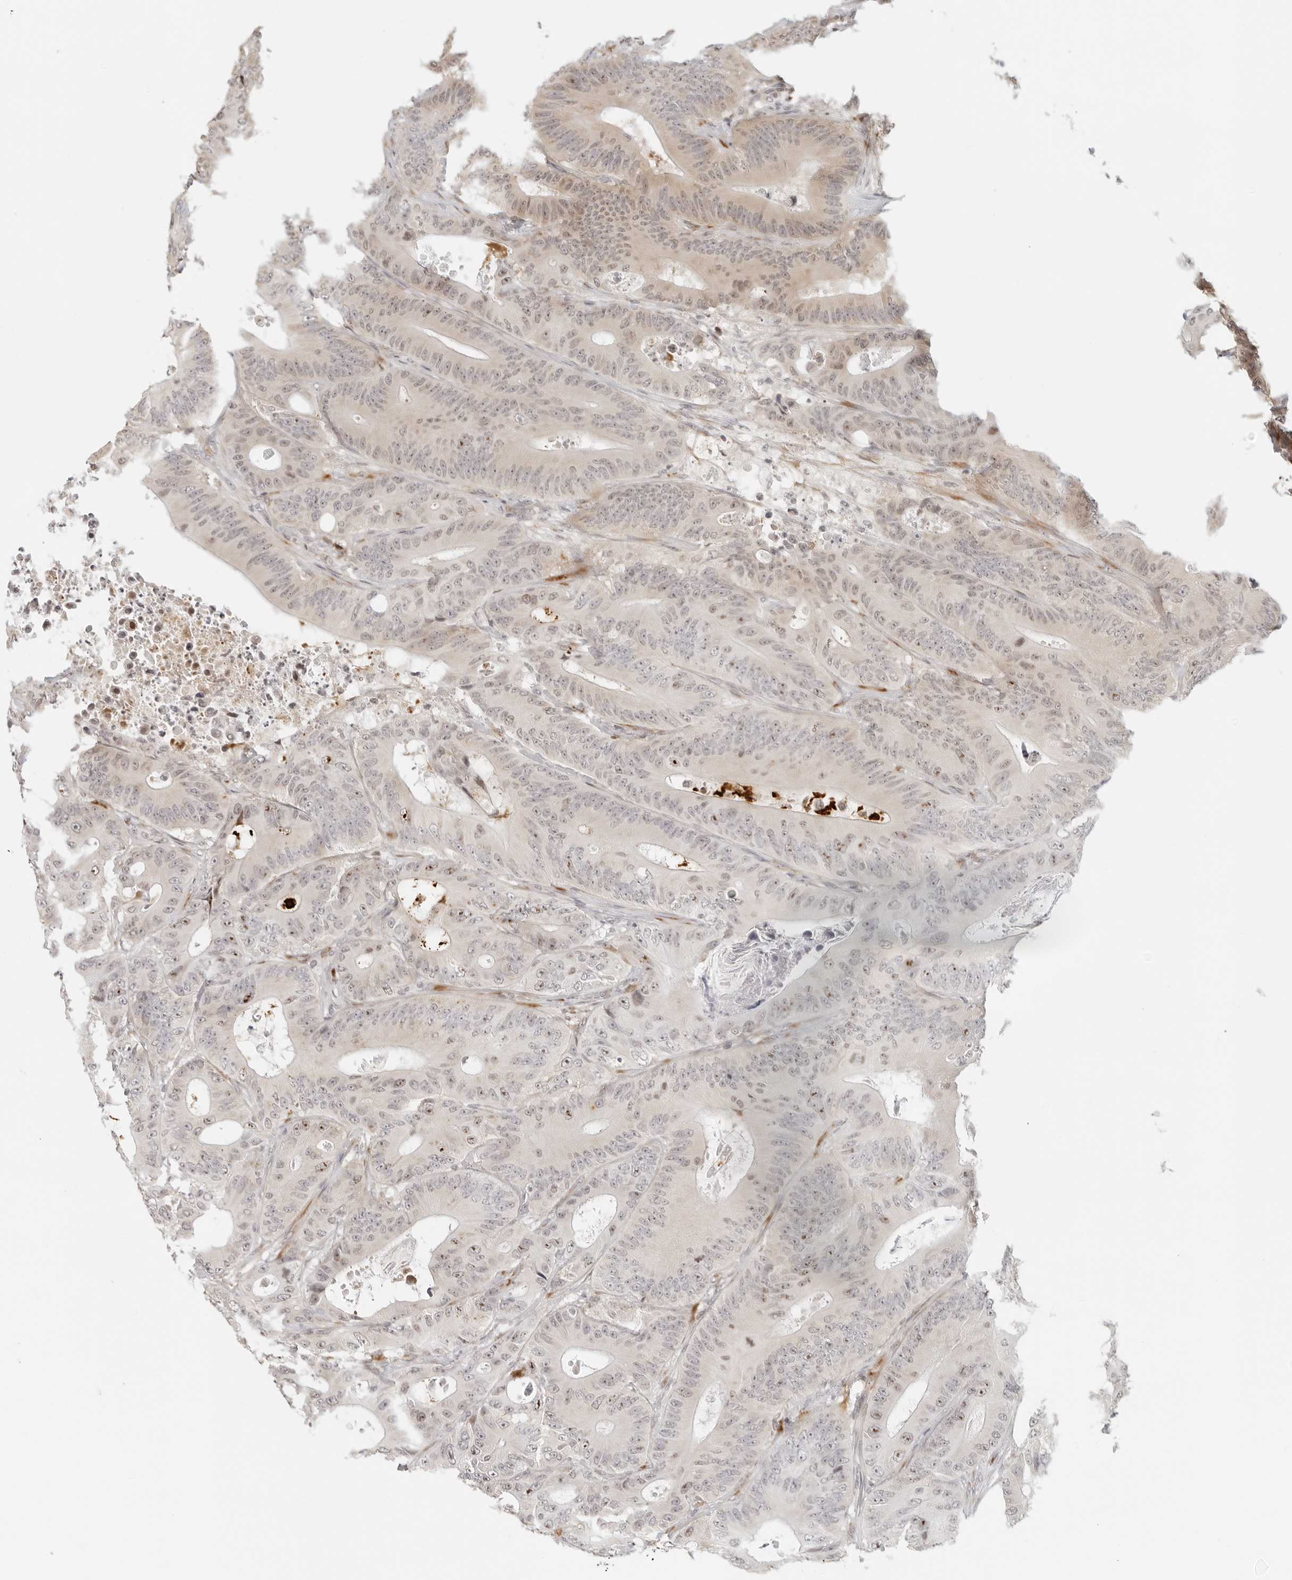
{"staining": {"intensity": "moderate", "quantity": "25%-75%", "location": "cytoplasmic/membranous,nuclear"}, "tissue": "colorectal cancer", "cell_type": "Tumor cells", "image_type": "cancer", "snomed": [{"axis": "morphology", "description": "Adenocarcinoma, NOS"}, {"axis": "topography", "description": "Colon"}], "caption": "Immunohistochemistry staining of colorectal cancer, which displays medium levels of moderate cytoplasmic/membranous and nuclear positivity in approximately 25%-75% of tumor cells indicating moderate cytoplasmic/membranous and nuclear protein positivity. The staining was performed using DAB (brown) for protein detection and nuclei were counterstained in hematoxylin (blue).", "gene": "ZNF678", "patient": {"sex": "male", "age": 83}}